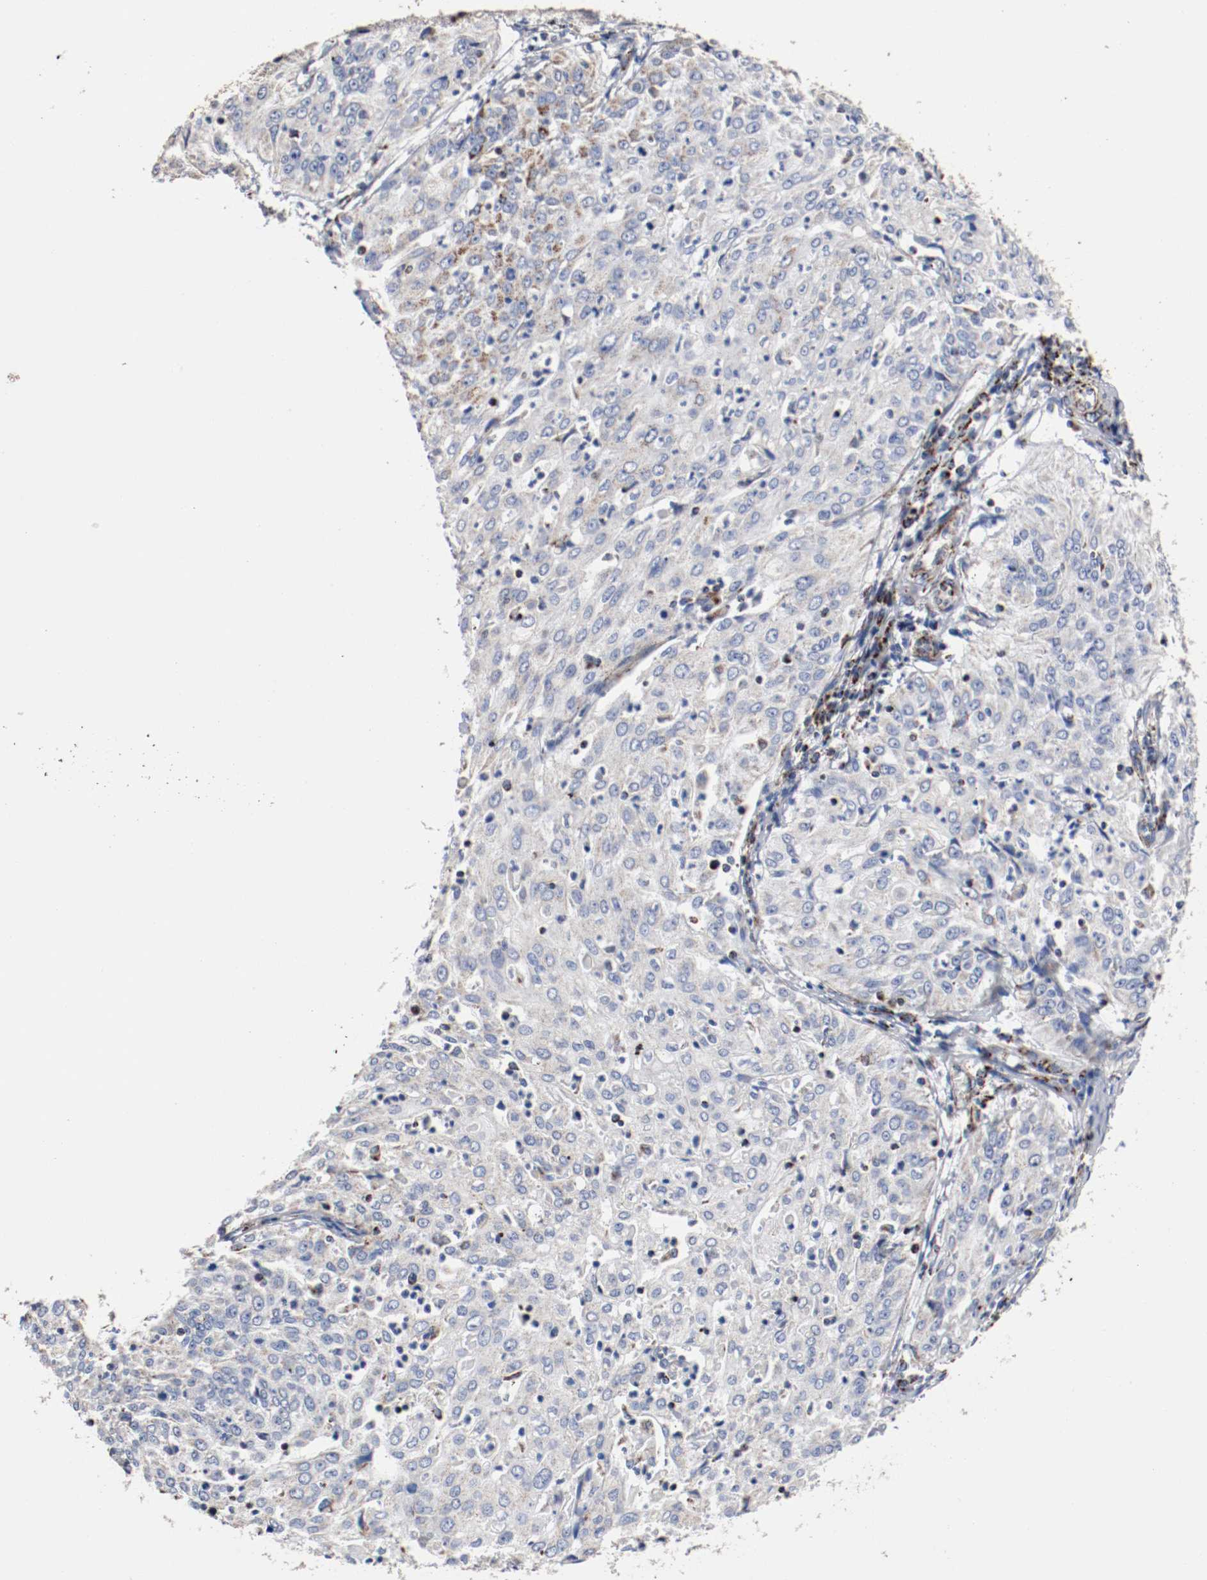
{"staining": {"intensity": "moderate", "quantity": "<25%", "location": "cytoplasmic/membranous"}, "tissue": "cervical cancer", "cell_type": "Tumor cells", "image_type": "cancer", "snomed": [{"axis": "morphology", "description": "Squamous cell carcinoma, NOS"}, {"axis": "topography", "description": "Cervix"}], "caption": "DAB immunohistochemical staining of squamous cell carcinoma (cervical) shows moderate cytoplasmic/membranous protein expression in about <25% of tumor cells. (brown staining indicates protein expression, while blue staining denotes nuclei).", "gene": "TUBD1", "patient": {"sex": "female", "age": 39}}